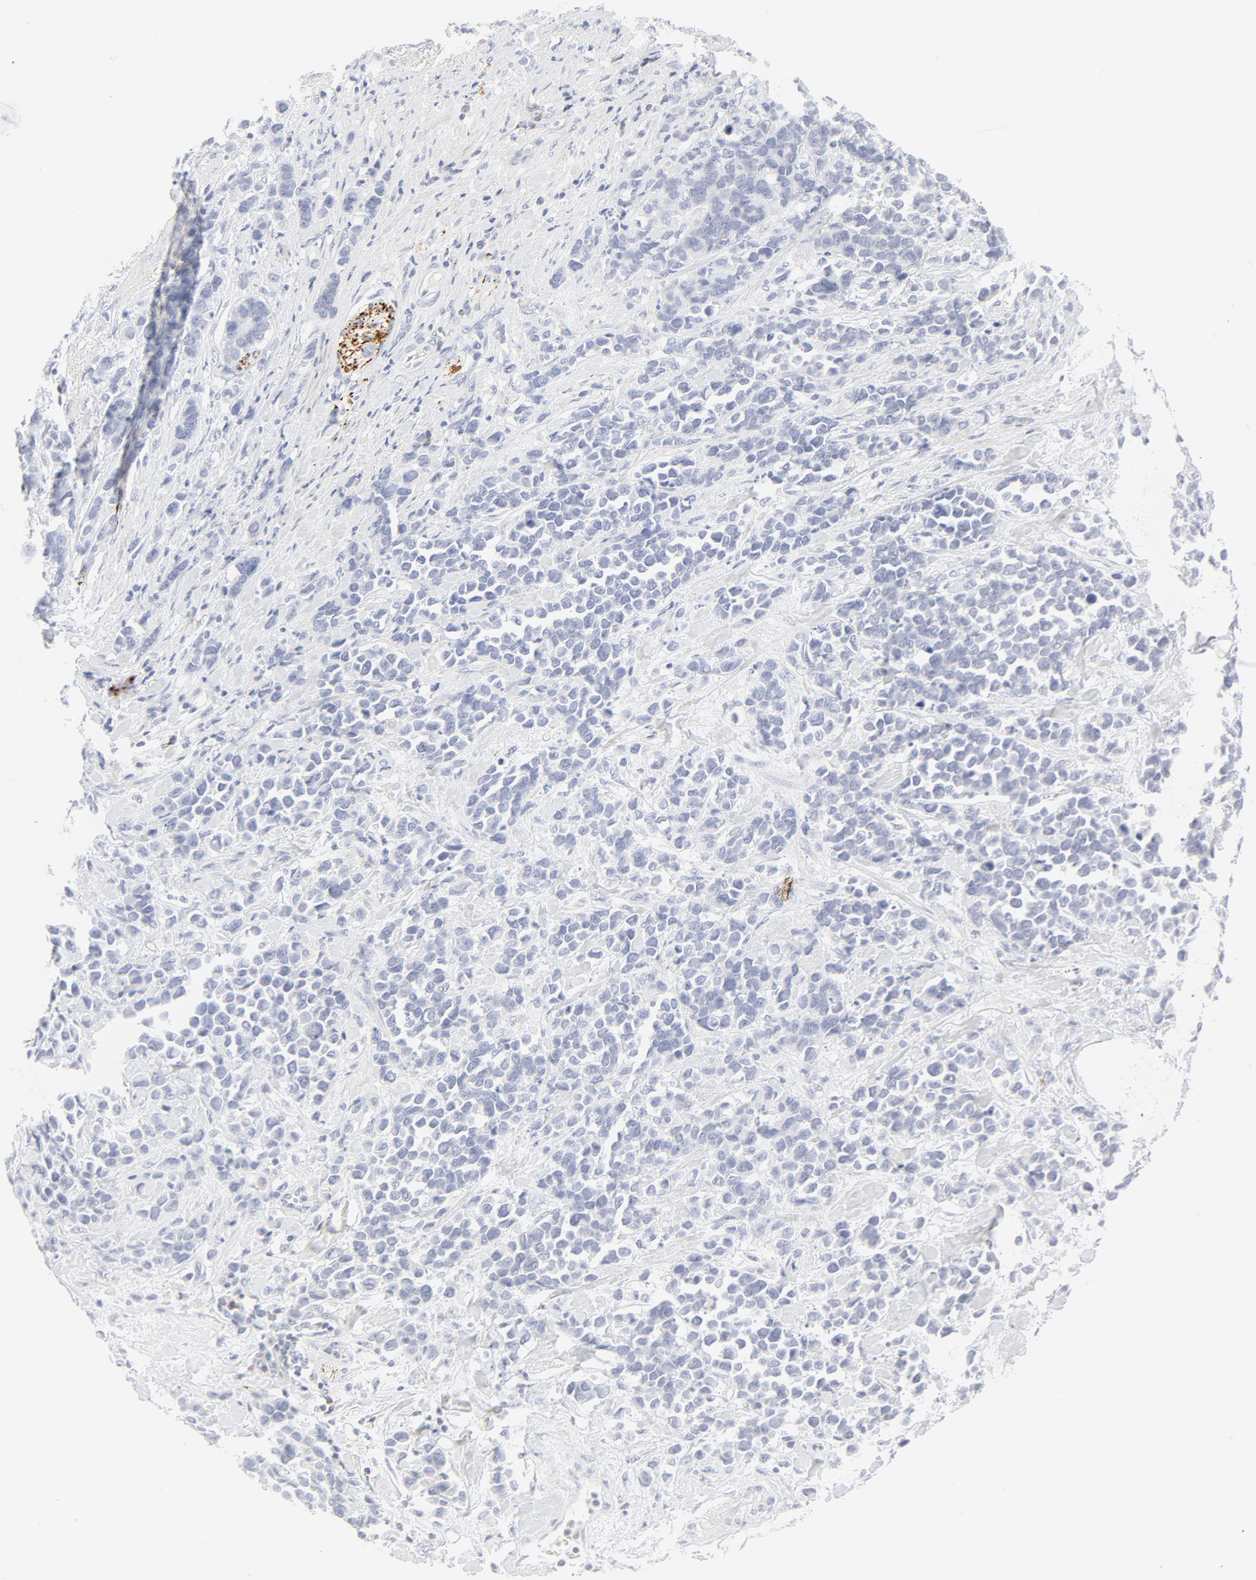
{"staining": {"intensity": "negative", "quantity": "none", "location": "none"}, "tissue": "stomach cancer", "cell_type": "Tumor cells", "image_type": "cancer", "snomed": [{"axis": "morphology", "description": "Adenocarcinoma, NOS"}, {"axis": "topography", "description": "Stomach, upper"}], "caption": "Immunohistochemistry (IHC) histopathology image of neoplastic tissue: human adenocarcinoma (stomach) stained with DAB reveals no significant protein positivity in tumor cells.", "gene": "CCR7", "patient": {"sex": "male", "age": 71}}